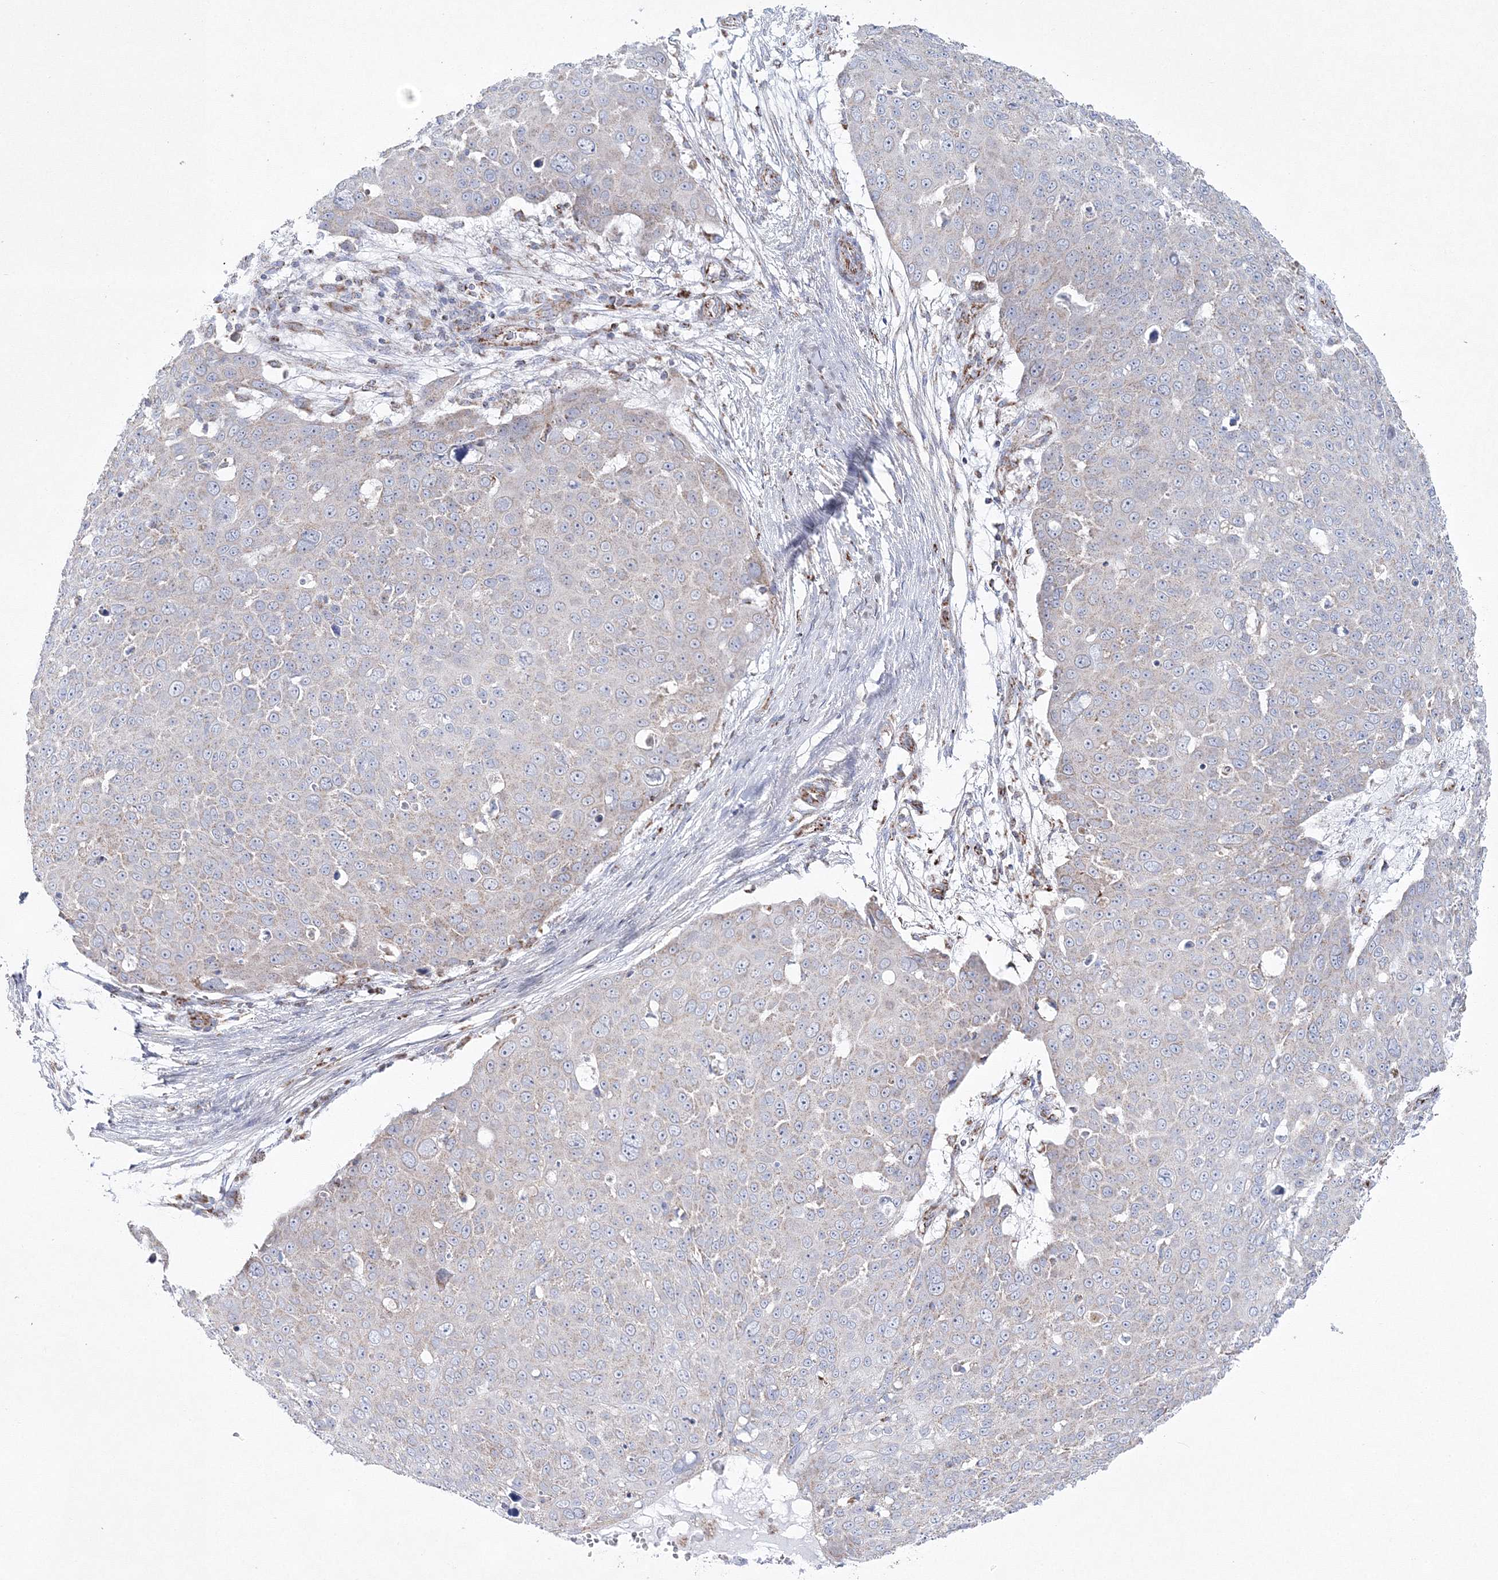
{"staining": {"intensity": "negative", "quantity": "none", "location": "none"}, "tissue": "skin cancer", "cell_type": "Tumor cells", "image_type": "cancer", "snomed": [{"axis": "morphology", "description": "Squamous cell carcinoma, NOS"}, {"axis": "topography", "description": "Skin"}], "caption": "Tumor cells show no significant protein staining in skin cancer.", "gene": "HIBCH", "patient": {"sex": "male", "age": 71}}